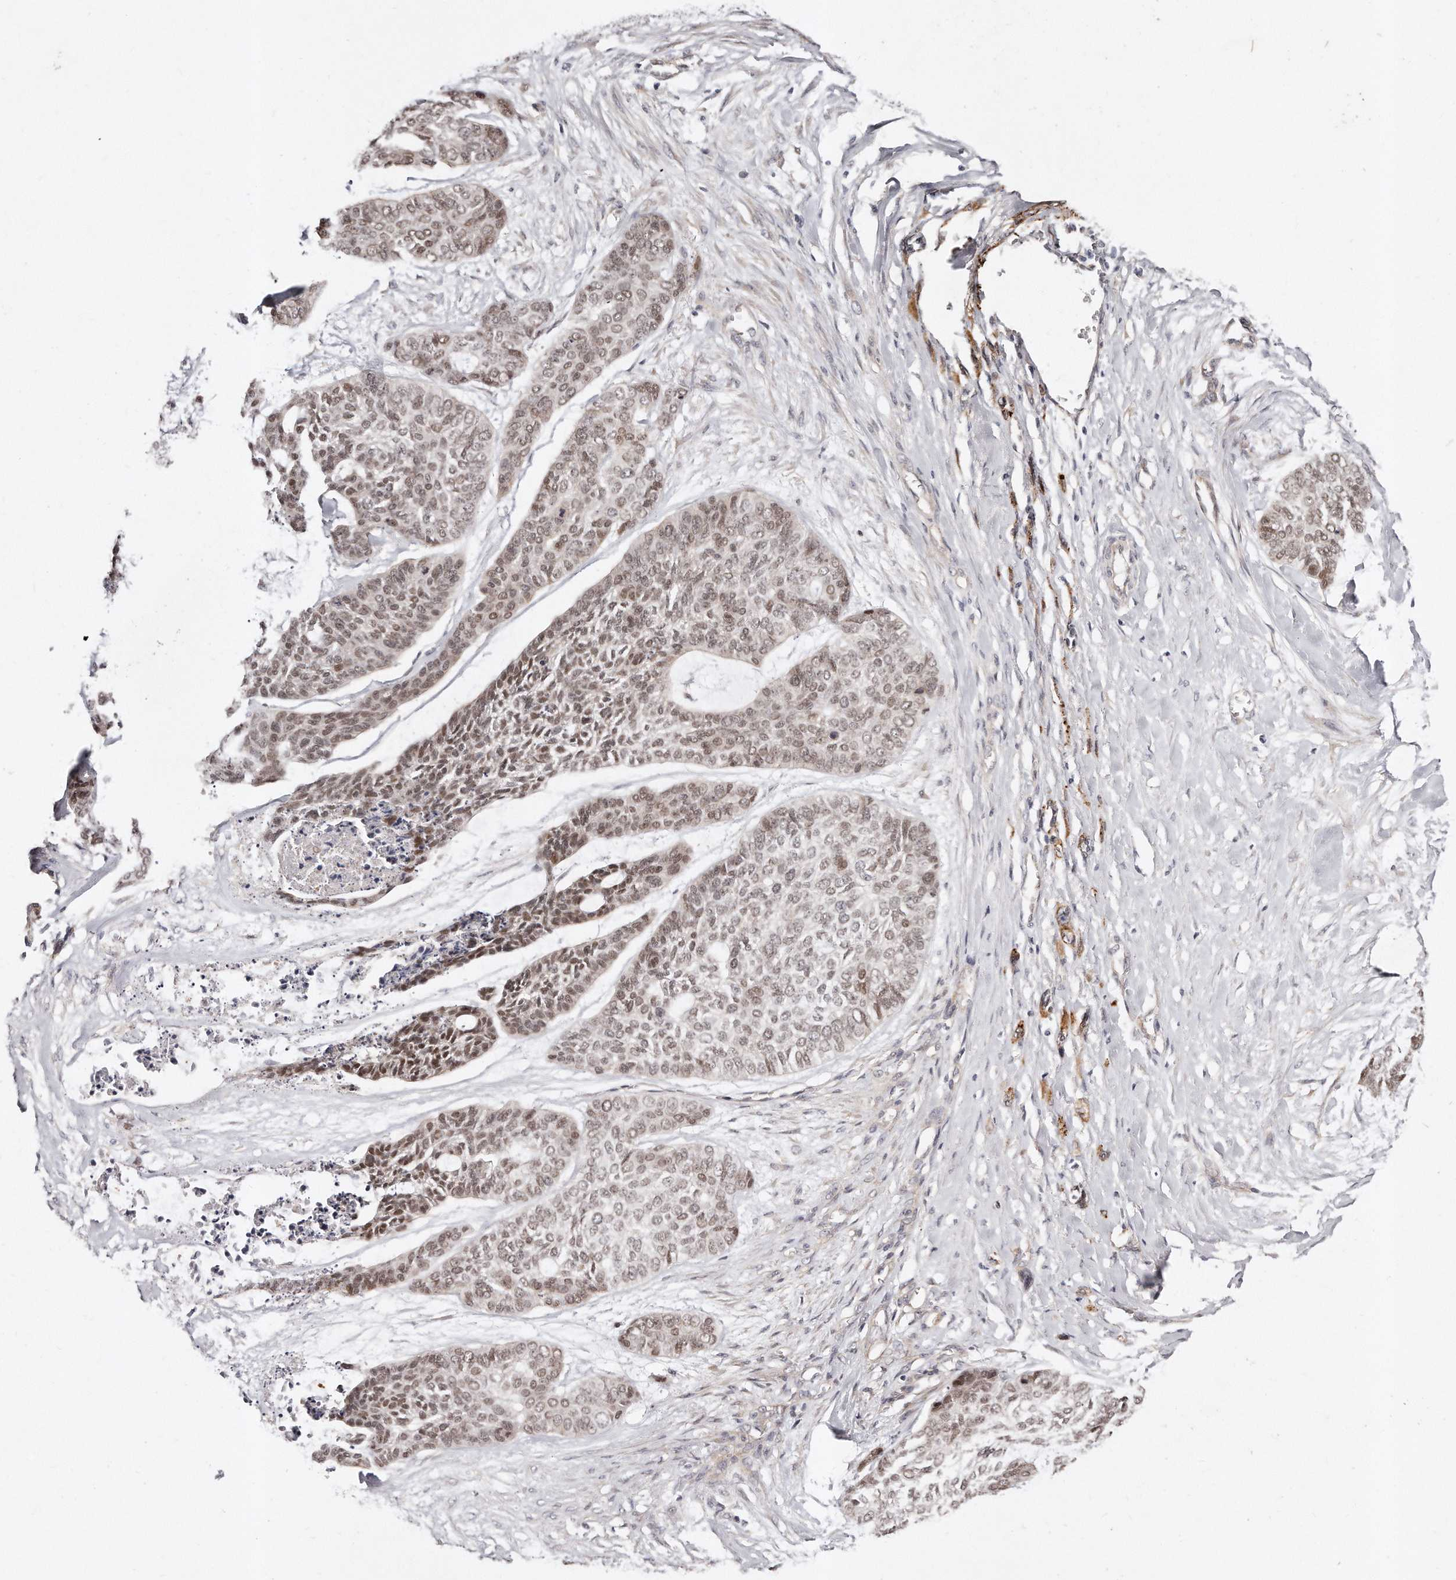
{"staining": {"intensity": "moderate", "quantity": ">75%", "location": "nuclear"}, "tissue": "skin cancer", "cell_type": "Tumor cells", "image_type": "cancer", "snomed": [{"axis": "morphology", "description": "Basal cell carcinoma"}, {"axis": "topography", "description": "Skin"}], "caption": "The histopathology image reveals a brown stain indicating the presence of a protein in the nuclear of tumor cells in basal cell carcinoma (skin). The staining was performed using DAB, with brown indicating positive protein expression. Nuclei are stained blue with hematoxylin.", "gene": "CASZ1", "patient": {"sex": "female", "age": 64}}